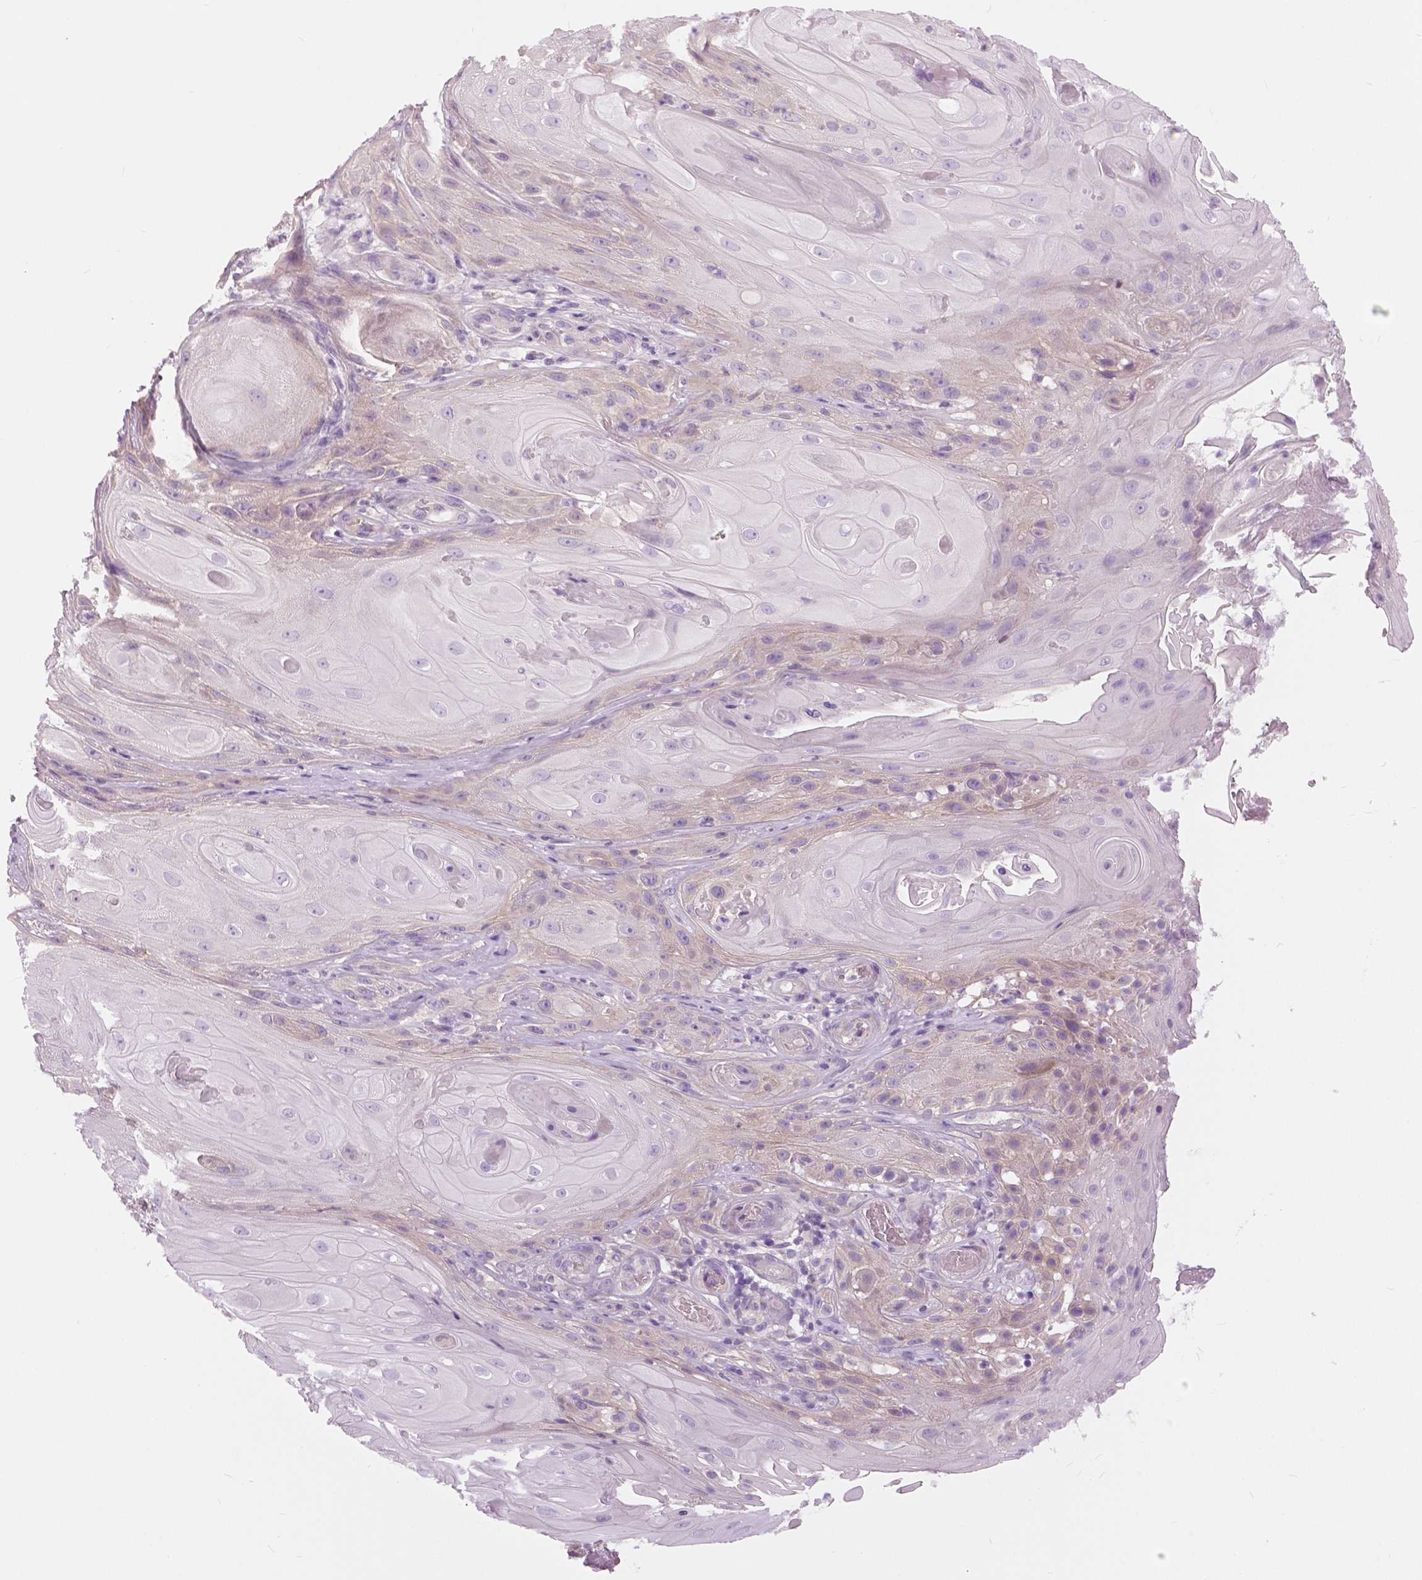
{"staining": {"intensity": "negative", "quantity": "none", "location": "none"}, "tissue": "skin cancer", "cell_type": "Tumor cells", "image_type": "cancer", "snomed": [{"axis": "morphology", "description": "Squamous cell carcinoma, NOS"}, {"axis": "topography", "description": "Skin"}], "caption": "Immunohistochemistry micrograph of neoplastic tissue: human skin cancer (squamous cell carcinoma) stained with DAB shows no significant protein expression in tumor cells. Nuclei are stained in blue.", "gene": "SERPINI1", "patient": {"sex": "male", "age": 62}}